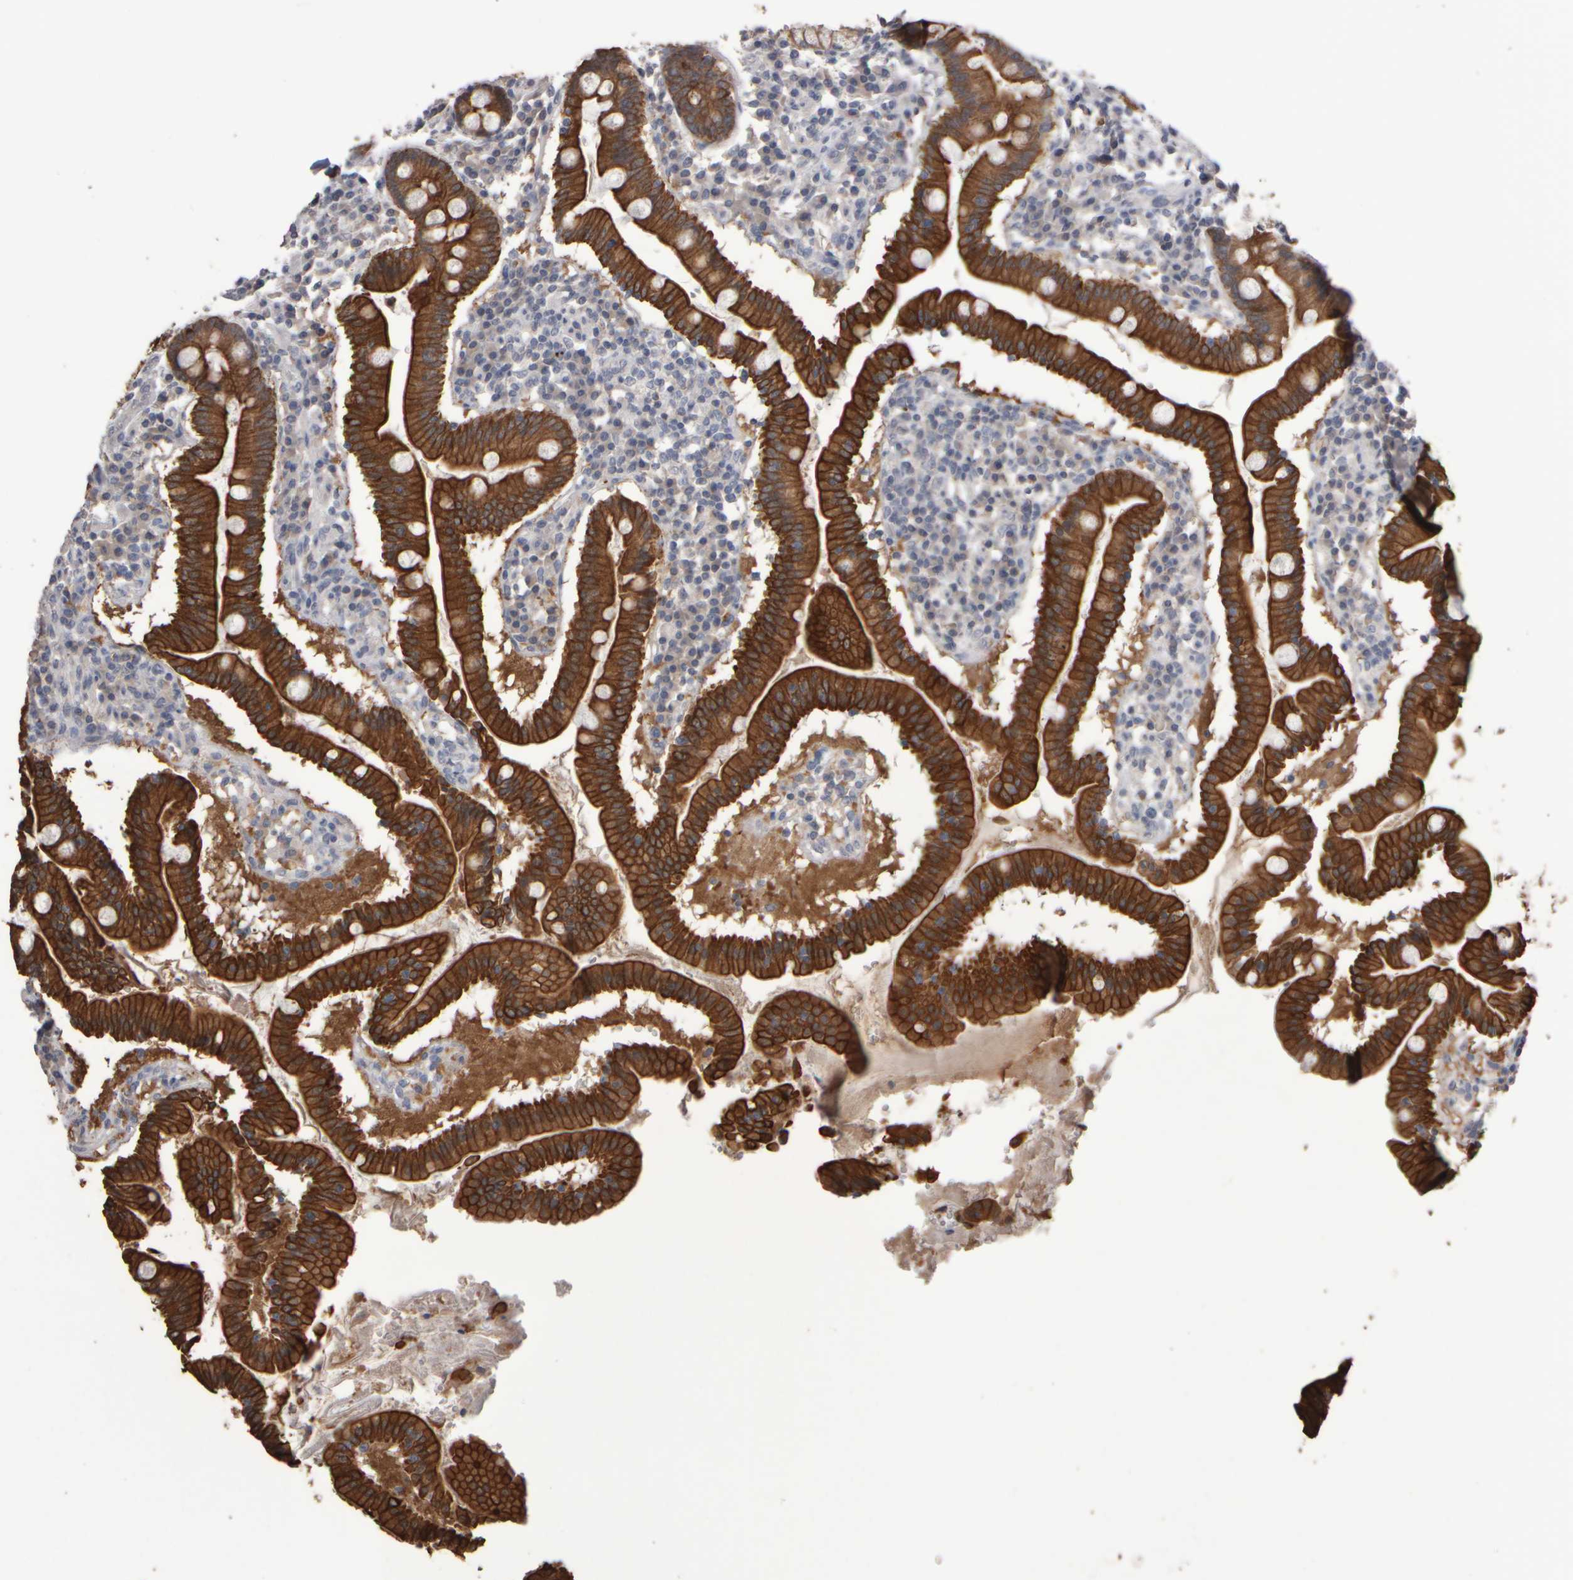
{"staining": {"intensity": "strong", "quantity": ">75%", "location": "cytoplasmic/membranous"}, "tissue": "duodenum", "cell_type": "Glandular cells", "image_type": "normal", "snomed": [{"axis": "morphology", "description": "Normal tissue, NOS"}, {"axis": "topography", "description": "Duodenum"}], "caption": "This histopathology image displays IHC staining of normal duodenum, with high strong cytoplasmic/membranous staining in about >75% of glandular cells.", "gene": "EPHX2", "patient": {"sex": "male", "age": 50}}